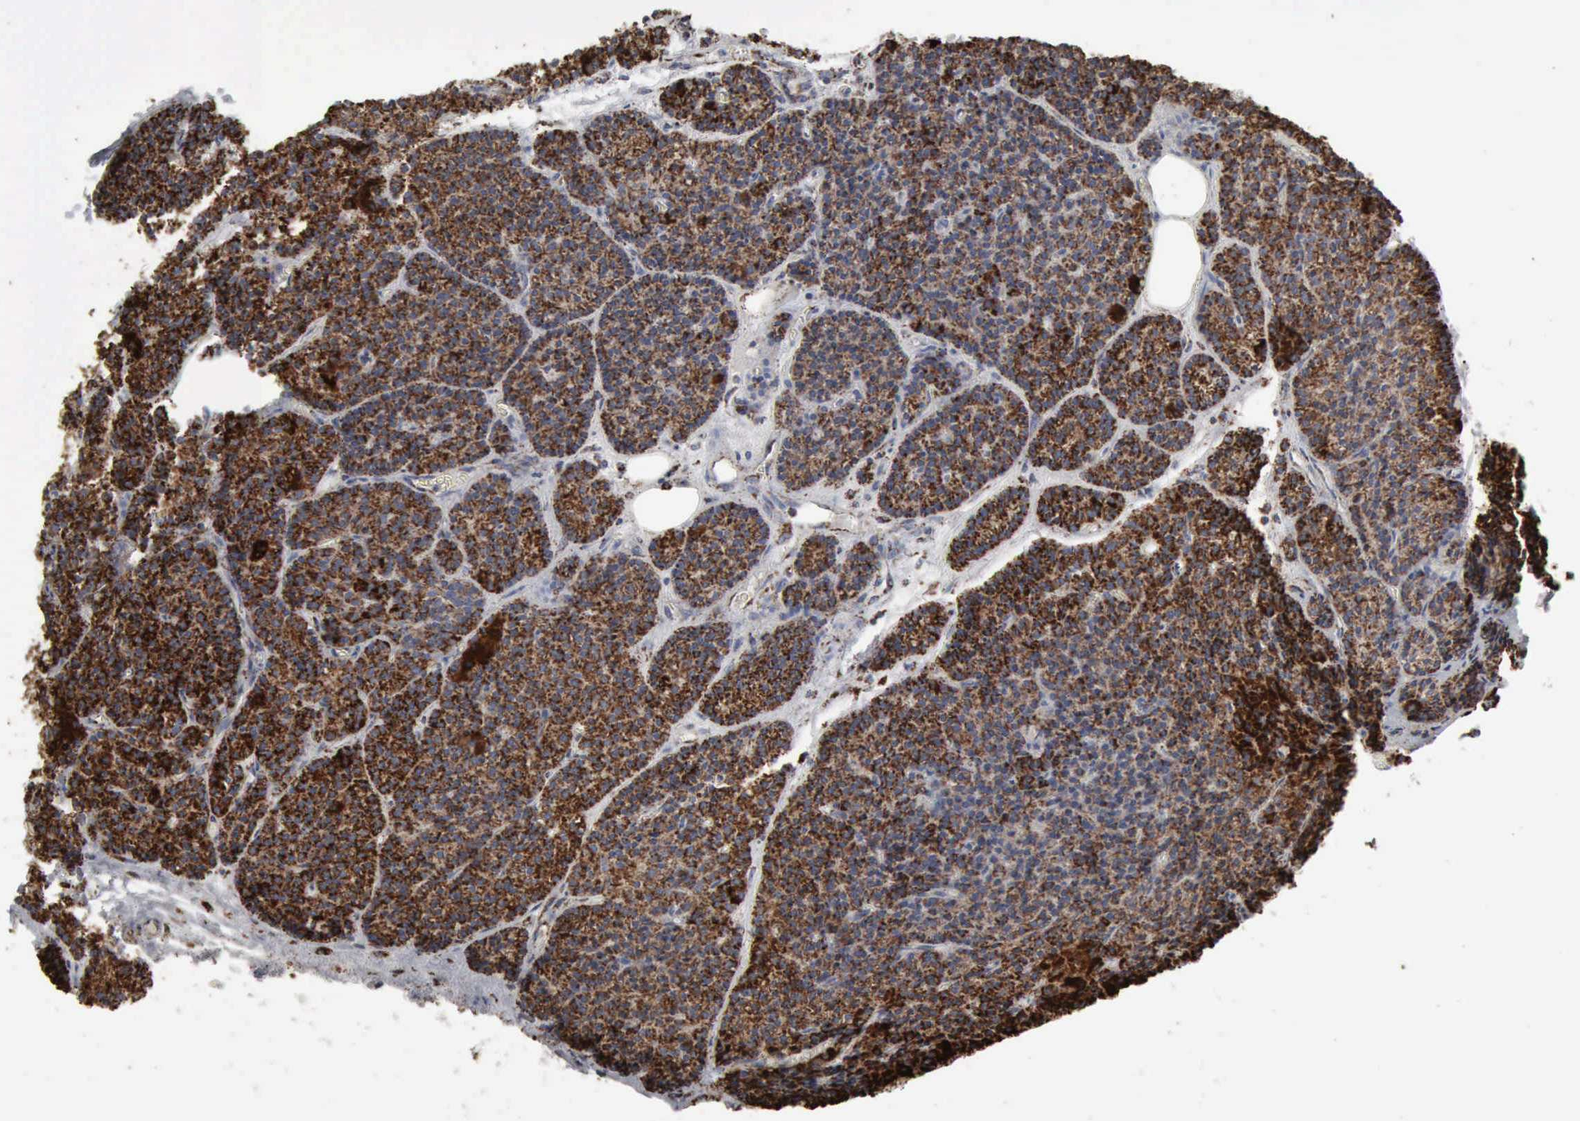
{"staining": {"intensity": "strong", "quantity": ">75%", "location": "cytoplasmic/membranous"}, "tissue": "parathyroid gland", "cell_type": "Glandular cells", "image_type": "normal", "snomed": [{"axis": "morphology", "description": "Normal tissue, NOS"}, {"axis": "topography", "description": "Parathyroid gland"}], "caption": "Immunohistochemical staining of normal parathyroid gland exhibits >75% levels of strong cytoplasmic/membranous protein expression in approximately >75% of glandular cells.", "gene": "ACO2", "patient": {"sex": "male", "age": 57}}